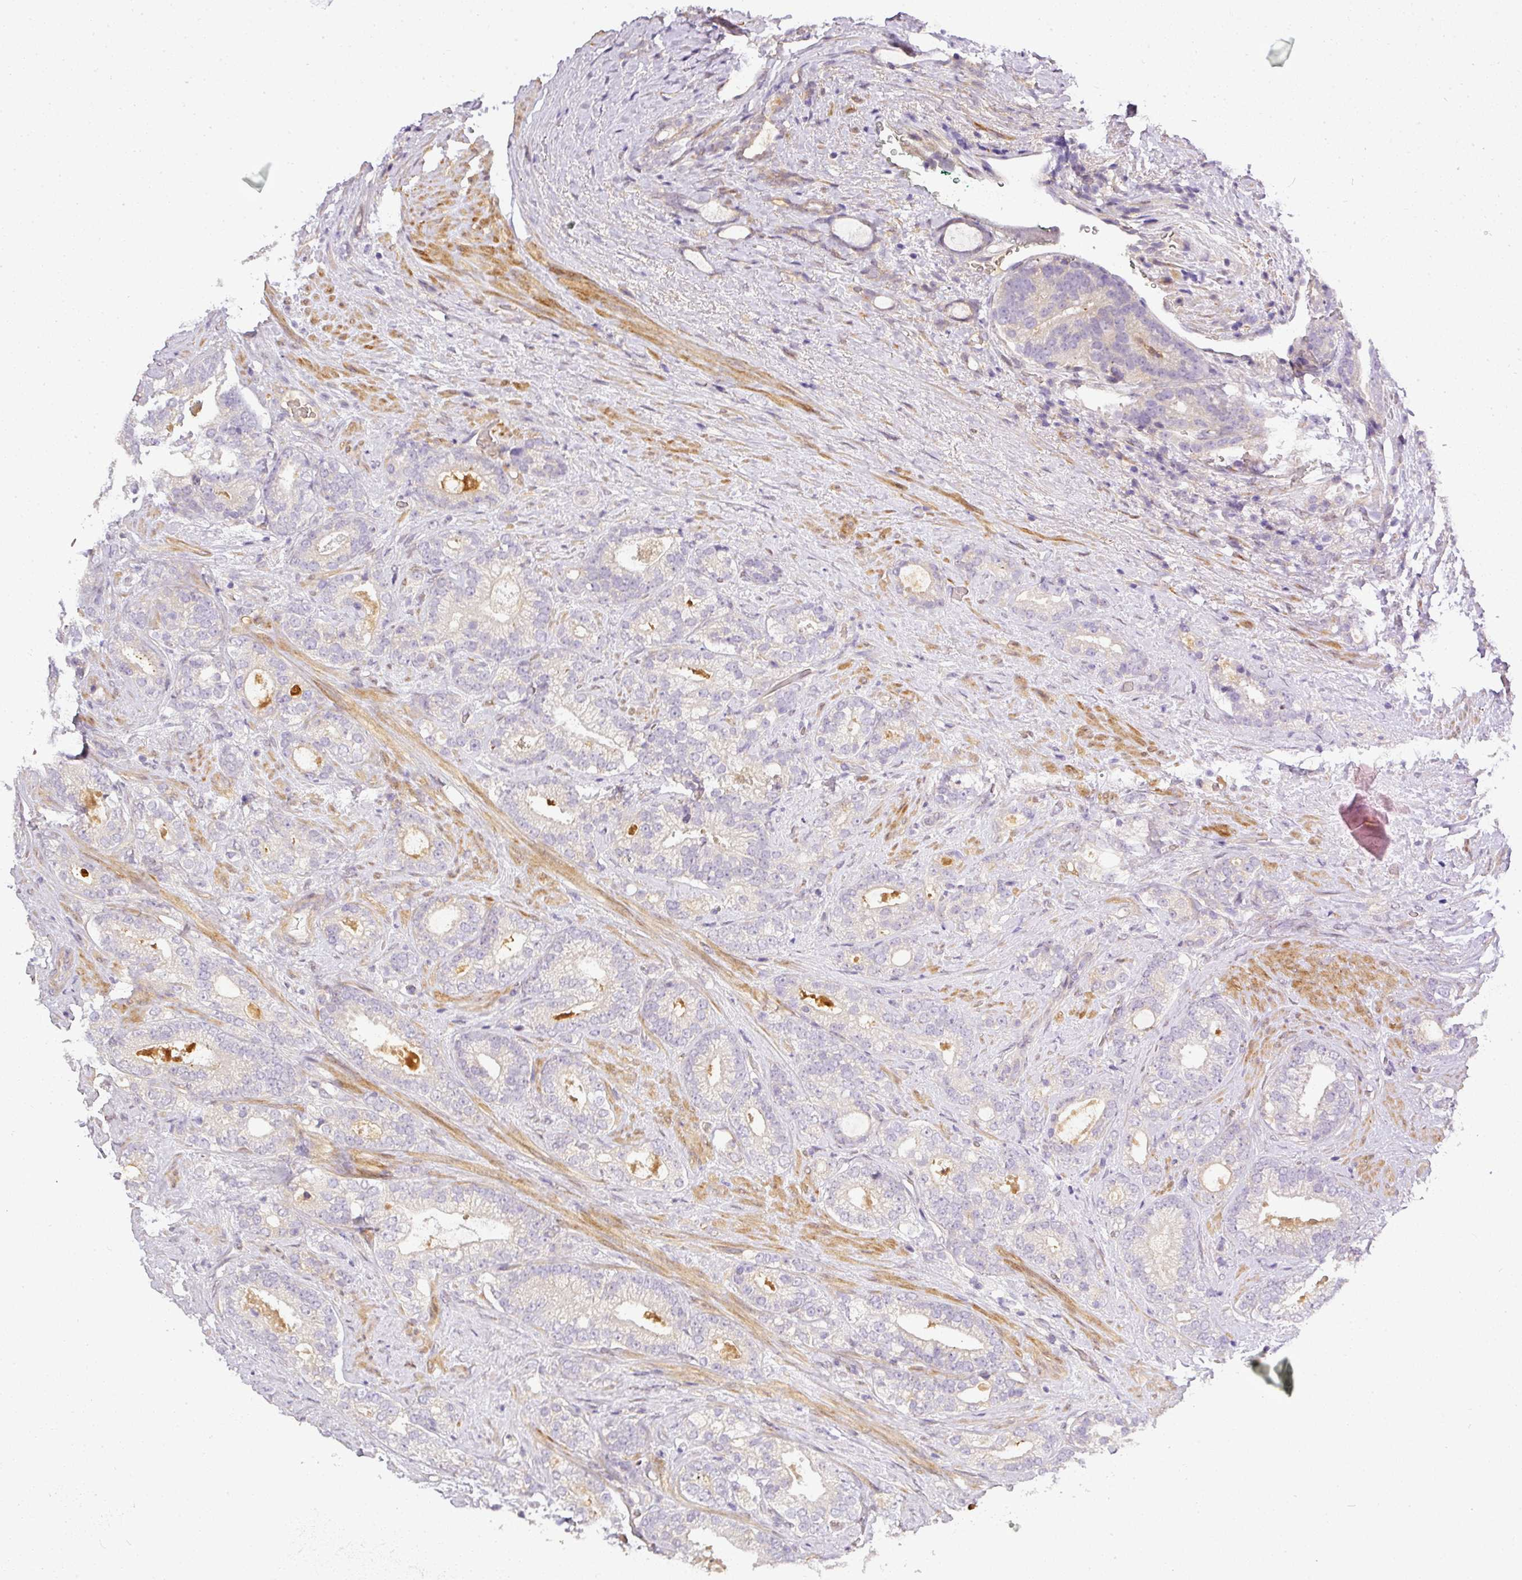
{"staining": {"intensity": "weak", "quantity": "25%-75%", "location": "cytoplasmic/membranous"}, "tissue": "prostate cancer", "cell_type": "Tumor cells", "image_type": "cancer", "snomed": [{"axis": "morphology", "description": "Adenocarcinoma, High grade"}, {"axis": "topography", "description": "Prostate and seminal vesicle, NOS"}], "caption": "Protein expression analysis of human prostate cancer reveals weak cytoplasmic/membranous expression in about 25%-75% of tumor cells. (DAB IHC with brightfield microscopy, high magnification).", "gene": "ADH5", "patient": {"sex": "male", "age": 67}}